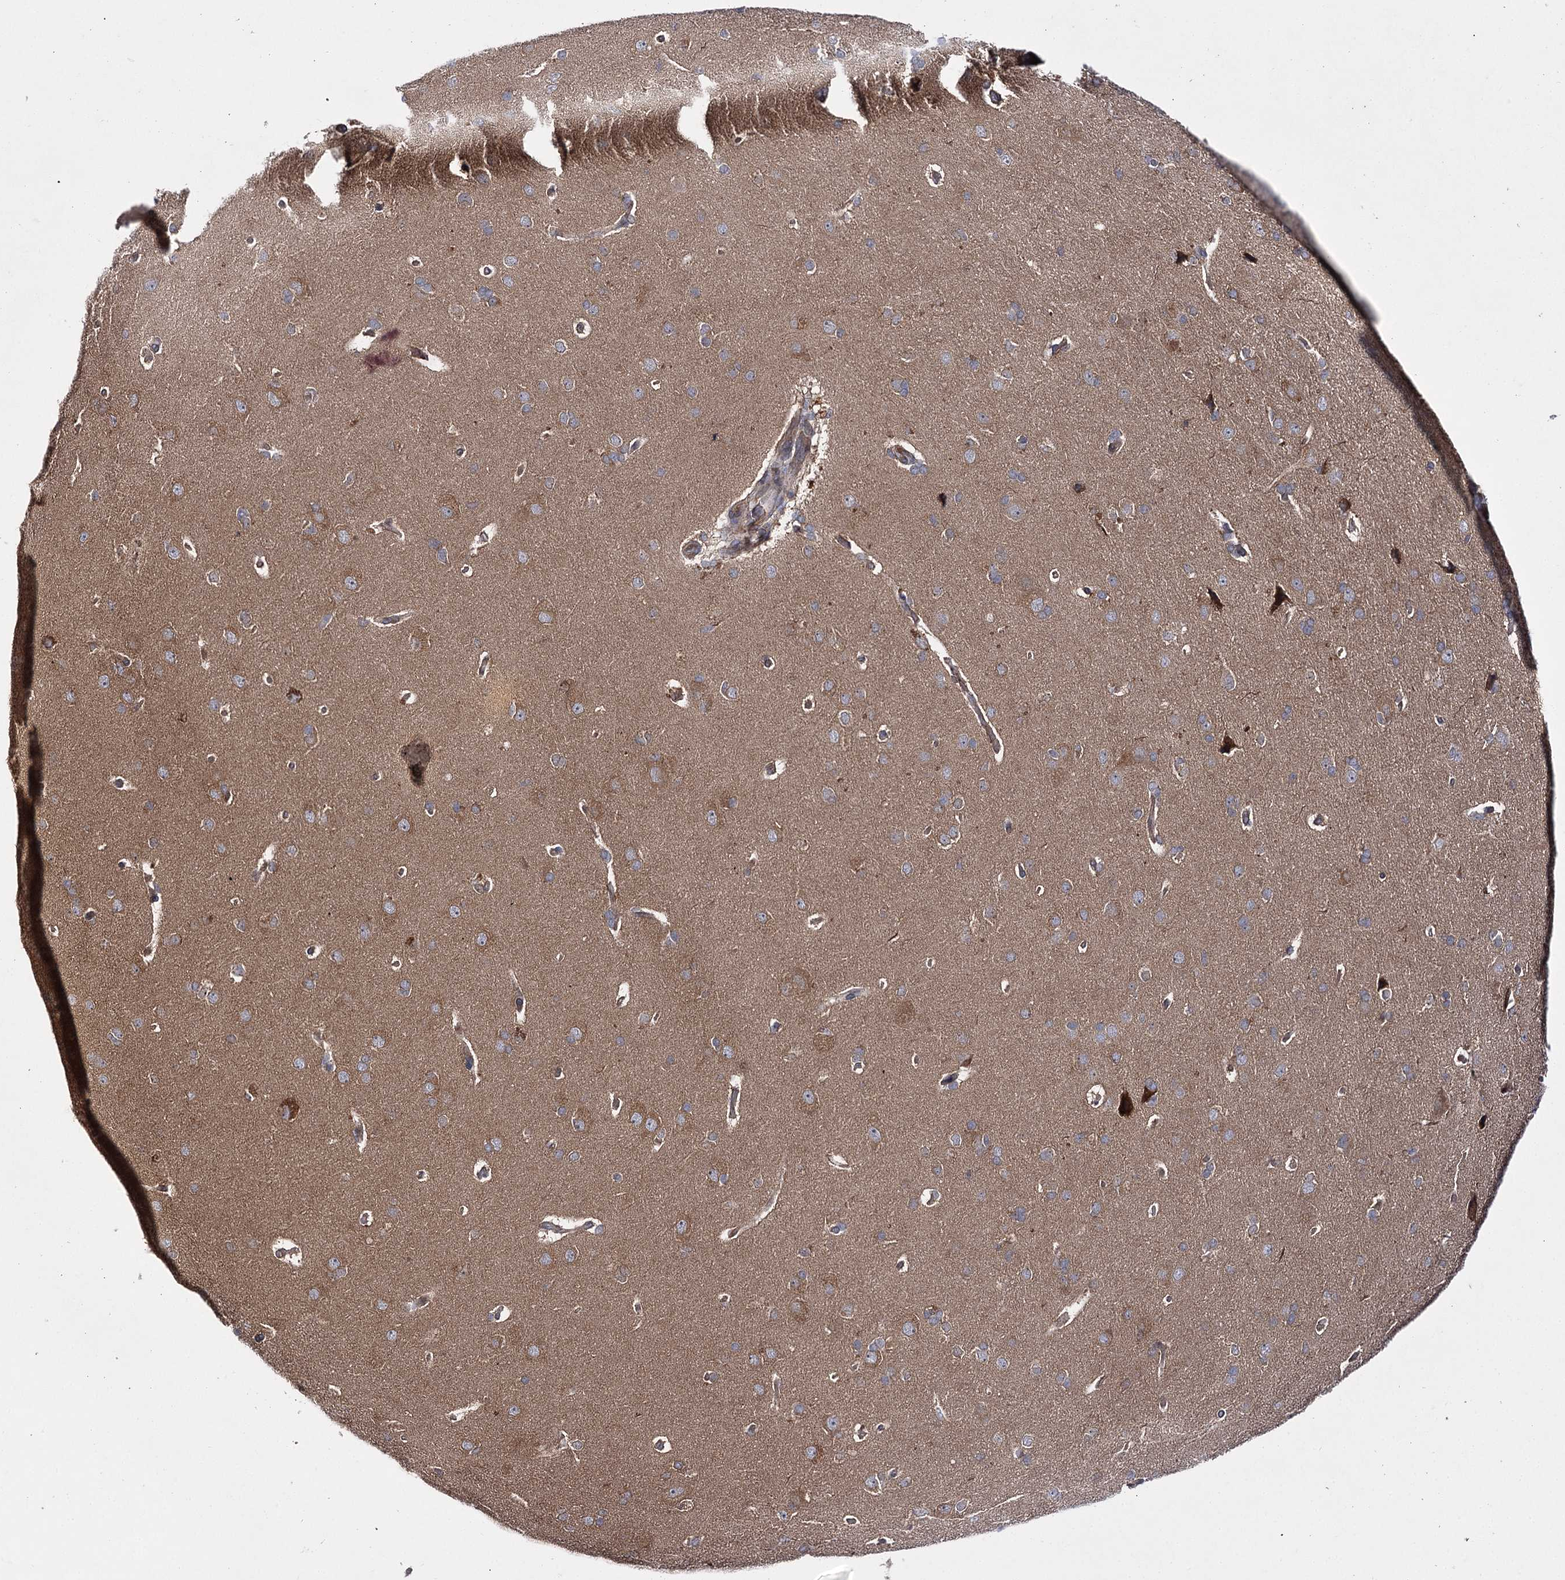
{"staining": {"intensity": "moderate", "quantity": ">75%", "location": "cytoplasmic/membranous"}, "tissue": "cerebral cortex", "cell_type": "Endothelial cells", "image_type": "normal", "snomed": [{"axis": "morphology", "description": "Normal tissue, NOS"}, {"axis": "topography", "description": "Cerebral cortex"}], "caption": "Immunohistochemical staining of unremarkable cerebral cortex demonstrates medium levels of moderate cytoplasmic/membranous staining in about >75% of endothelial cells. (Stains: DAB (3,3'-diaminobenzidine) in brown, nuclei in blue, Microscopy: brightfield microscopy at high magnification).", "gene": "BCR", "patient": {"sex": "male", "age": 62}}